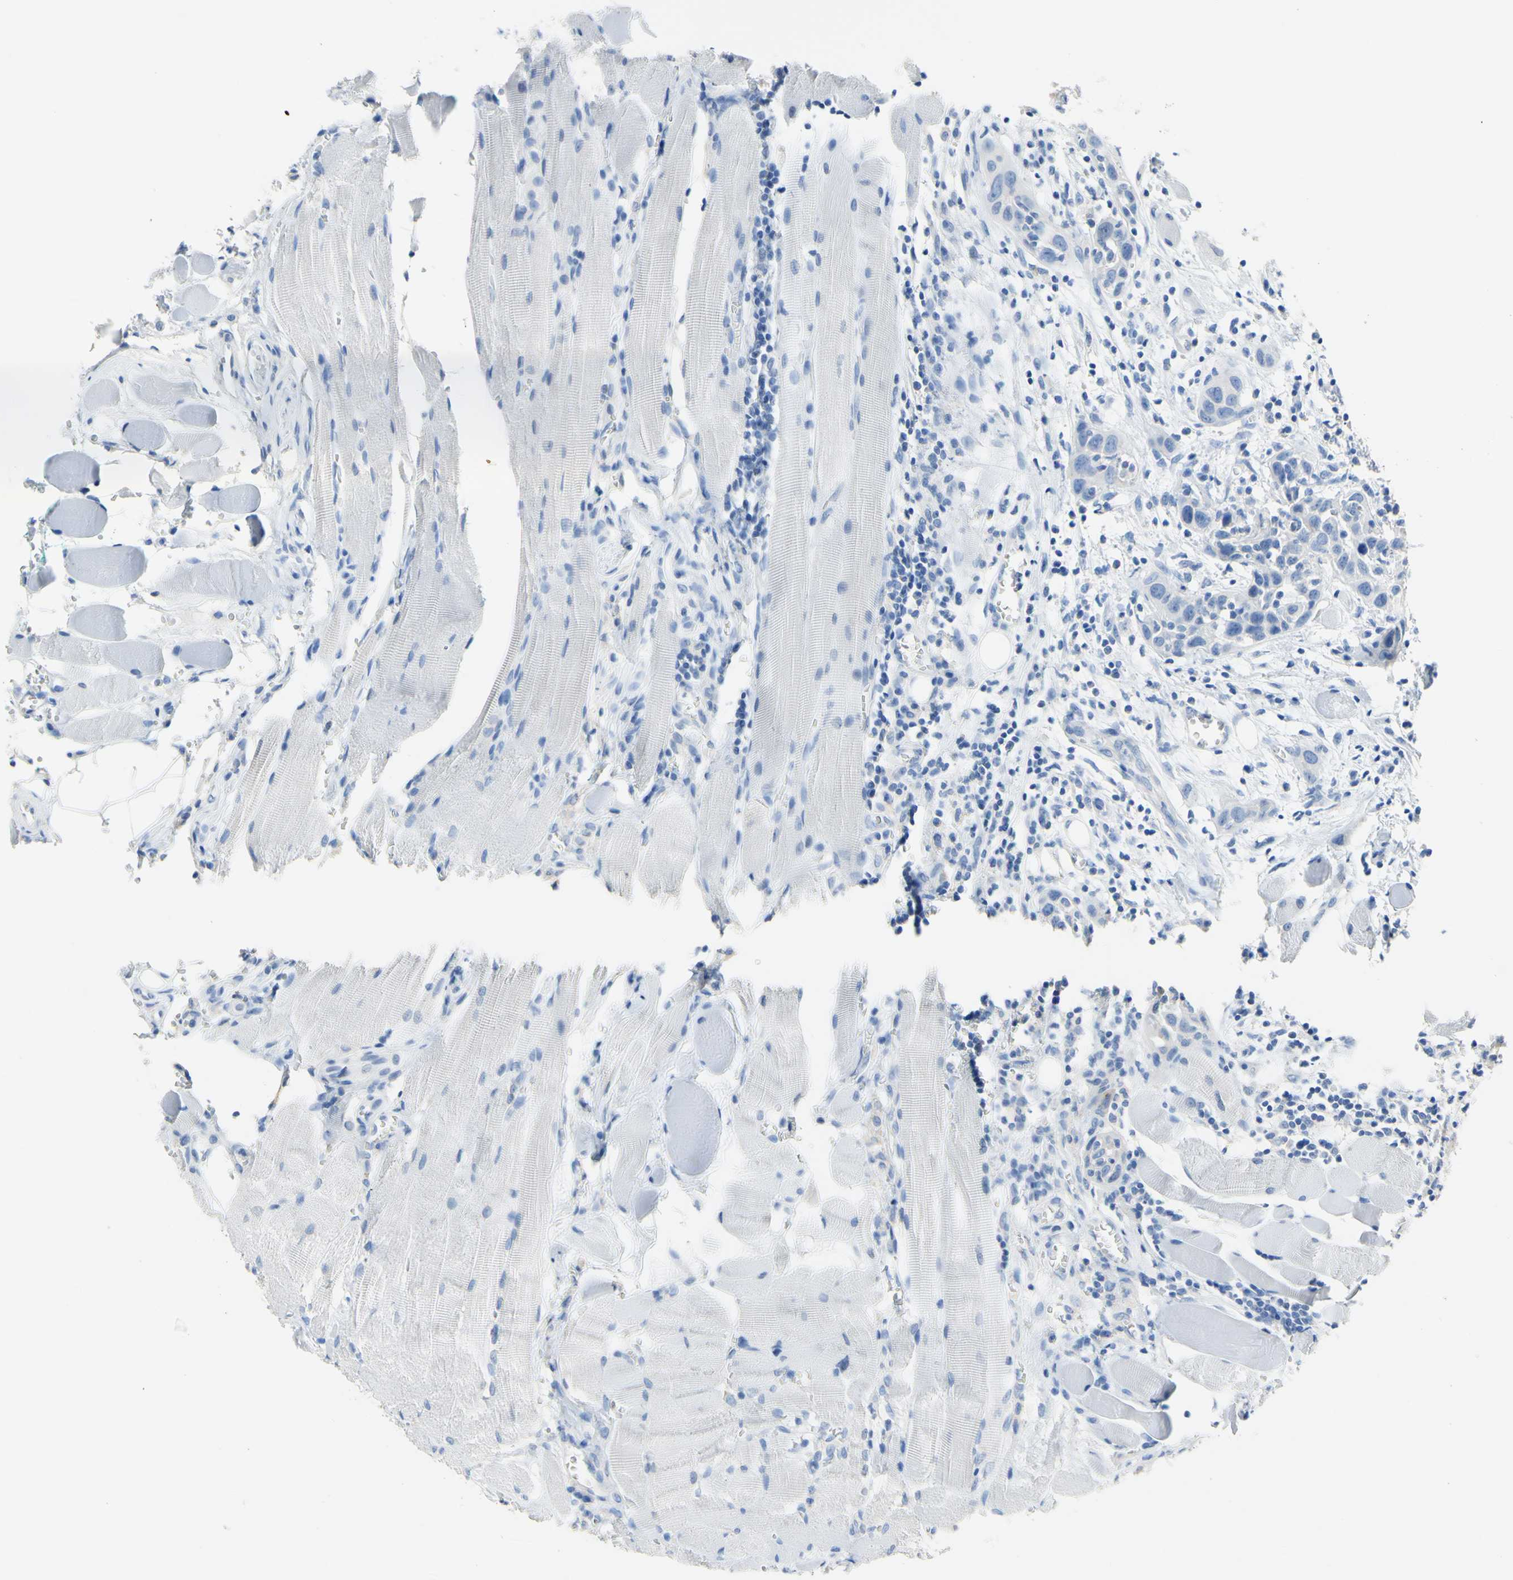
{"staining": {"intensity": "weak", "quantity": "25%-75%", "location": "cytoplasmic/membranous"}, "tissue": "head and neck cancer", "cell_type": "Tumor cells", "image_type": "cancer", "snomed": [{"axis": "morphology", "description": "Squamous cell carcinoma, NOS"}, {"axis": "topography", "description": "Oral tissue"}, {"axis": "topography", "description": "Head-Neck"}], "caption": "IHC photomicrograph of neoplastic tissue: head and neck squamous cell carcinoma stained using immunohistochemistry shows low levels of weak protein expression localized specifically in the cytoplasmic/membranous of tumor cells, appearing as a cytoplasmic/membranous brown color.", "gene": "DSC2", "patient": {"sex": "female", "age": 50}}